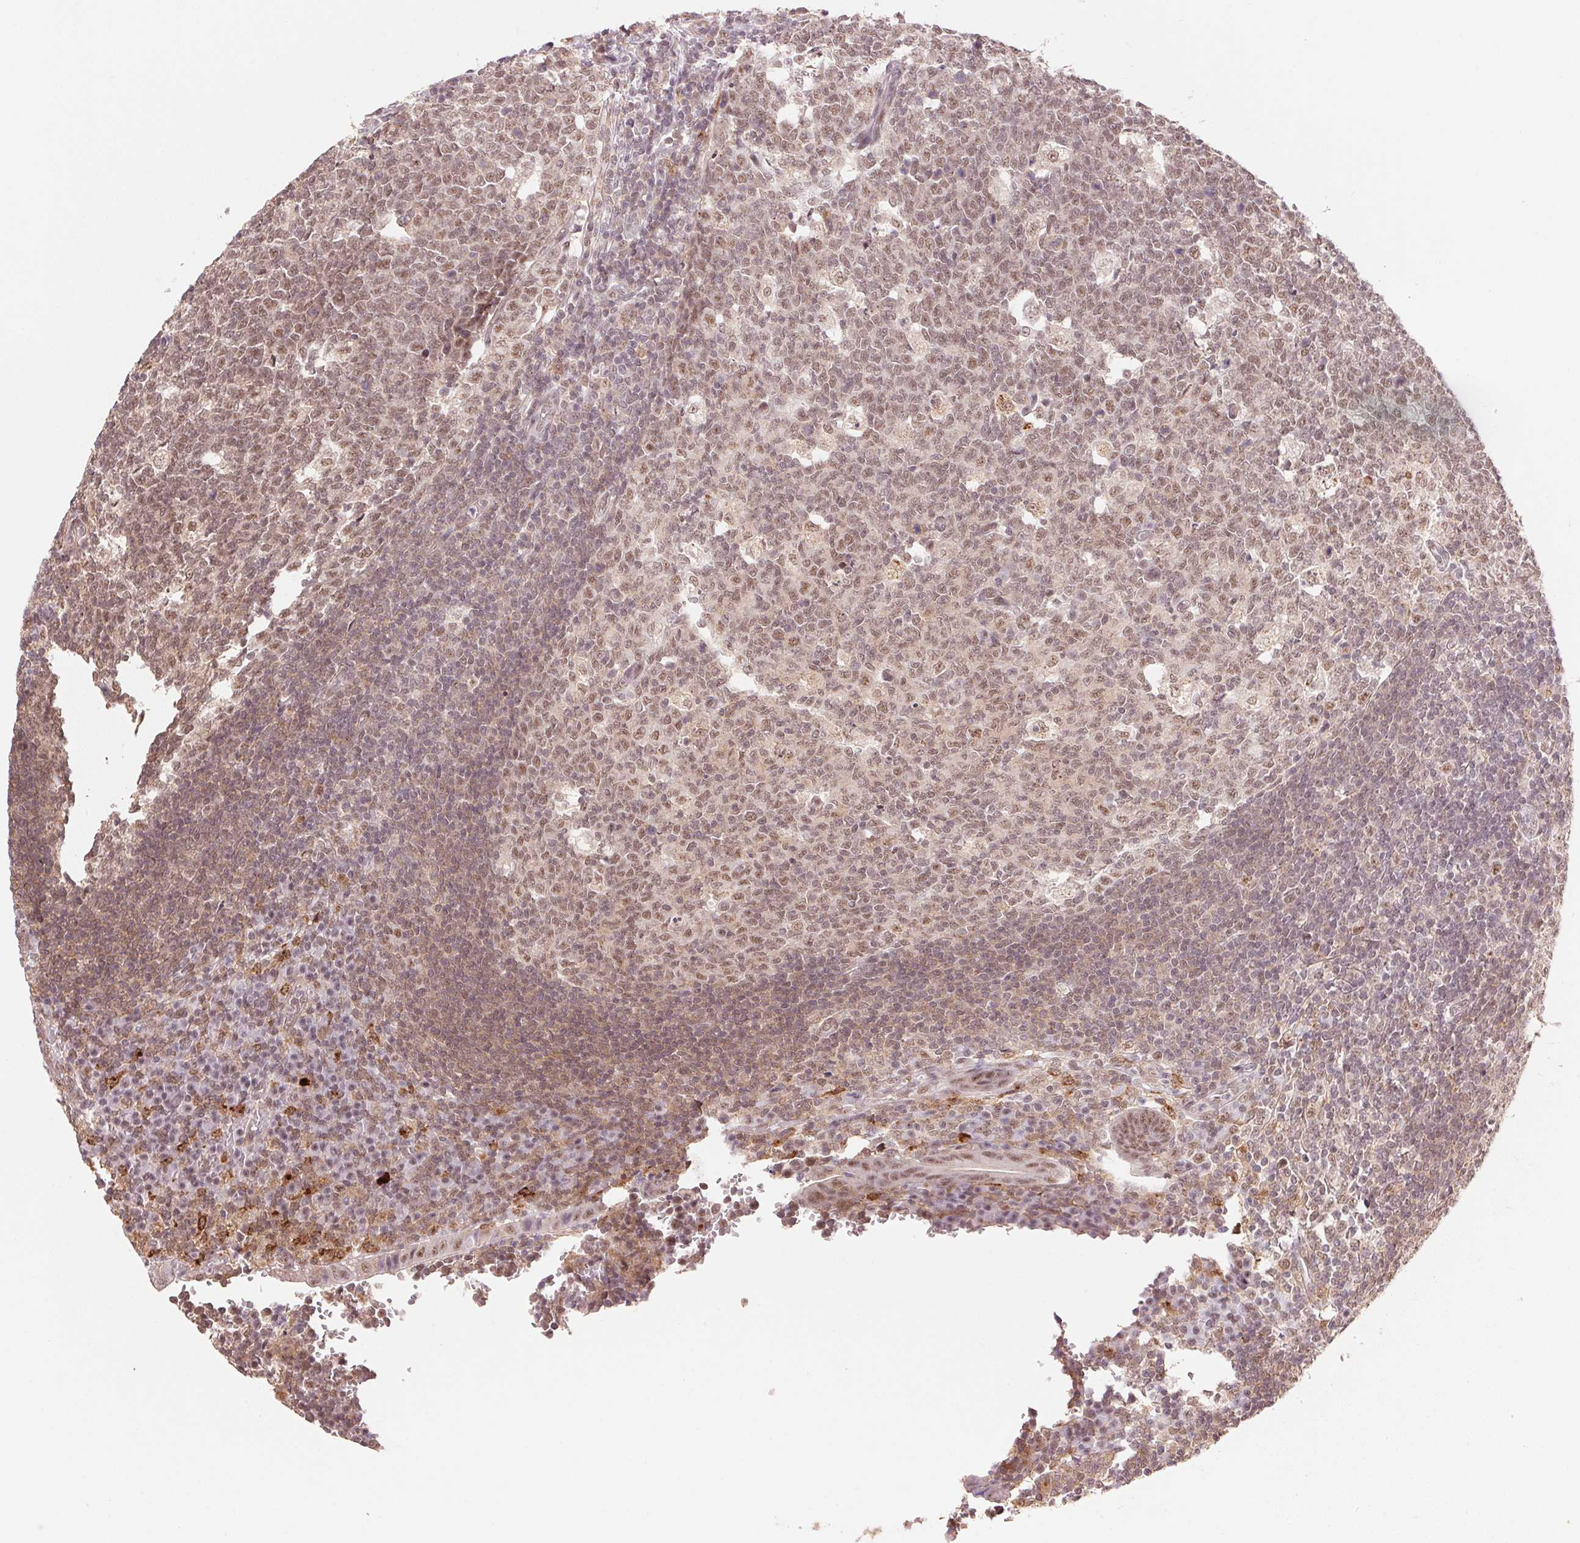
{"staining": {"intensity": "weak", "quantity": ">75%", "location": "cytoplasmic/membranous,nuclear"}, "tissue": "appendix", "cell_type": "Glandular cells", "image_type": "normal", "snomed": [{"axis": "morphology", "description": "Normal tissue, NOS"}, {"axis": "topography", "description": "Appendix"}], "caption": "The micrograph demonstrates a brown stain indicating the presence of a protein in the cytoplasmic/membranous,nuclear of glandular cells in appendix.", "gene": "HNRNPDL", "patient": {"sex": "male", "age": 18}}